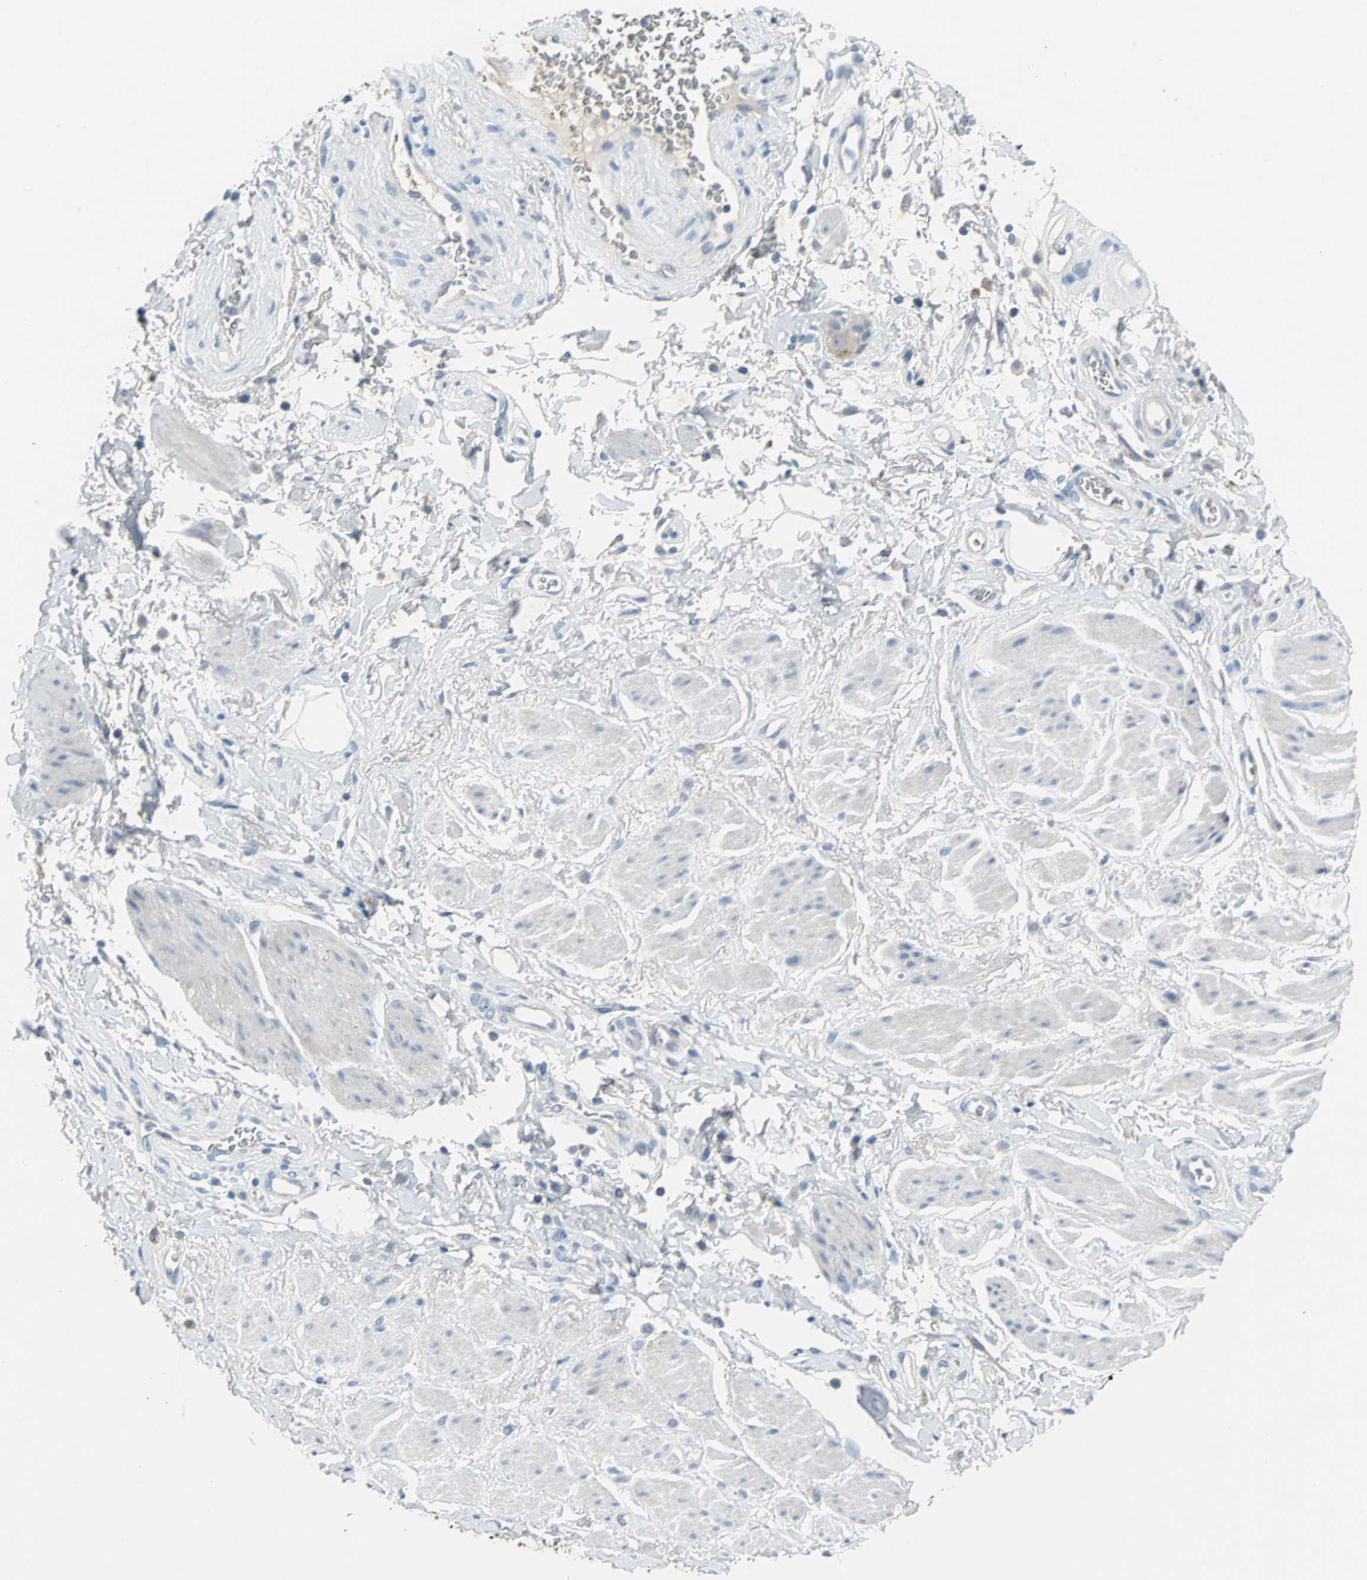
{"staining": {"intensity": "negative", "quantity": "none", "location": "none"}, "tissue": "adipose tissue", "cell_type": "Adipocytes", "image_type": "normal", "snomed": [{"axis": "morphology", "description": "Normal tissue, NOS"}, {"axis": "topography", "description": "Soft tissue"}, {"axis": "topography", "description": "Peripheral nerve tissue"}], "caption": "High magnification brightfield microscopy of unremarkable adipose tissue stained with DAB (brown) and counterstained with hematoxylin (blue): adipocytes show no significant staining.", "gene": "PTGDS", "patient": {"sex": "female", "age": 71}}